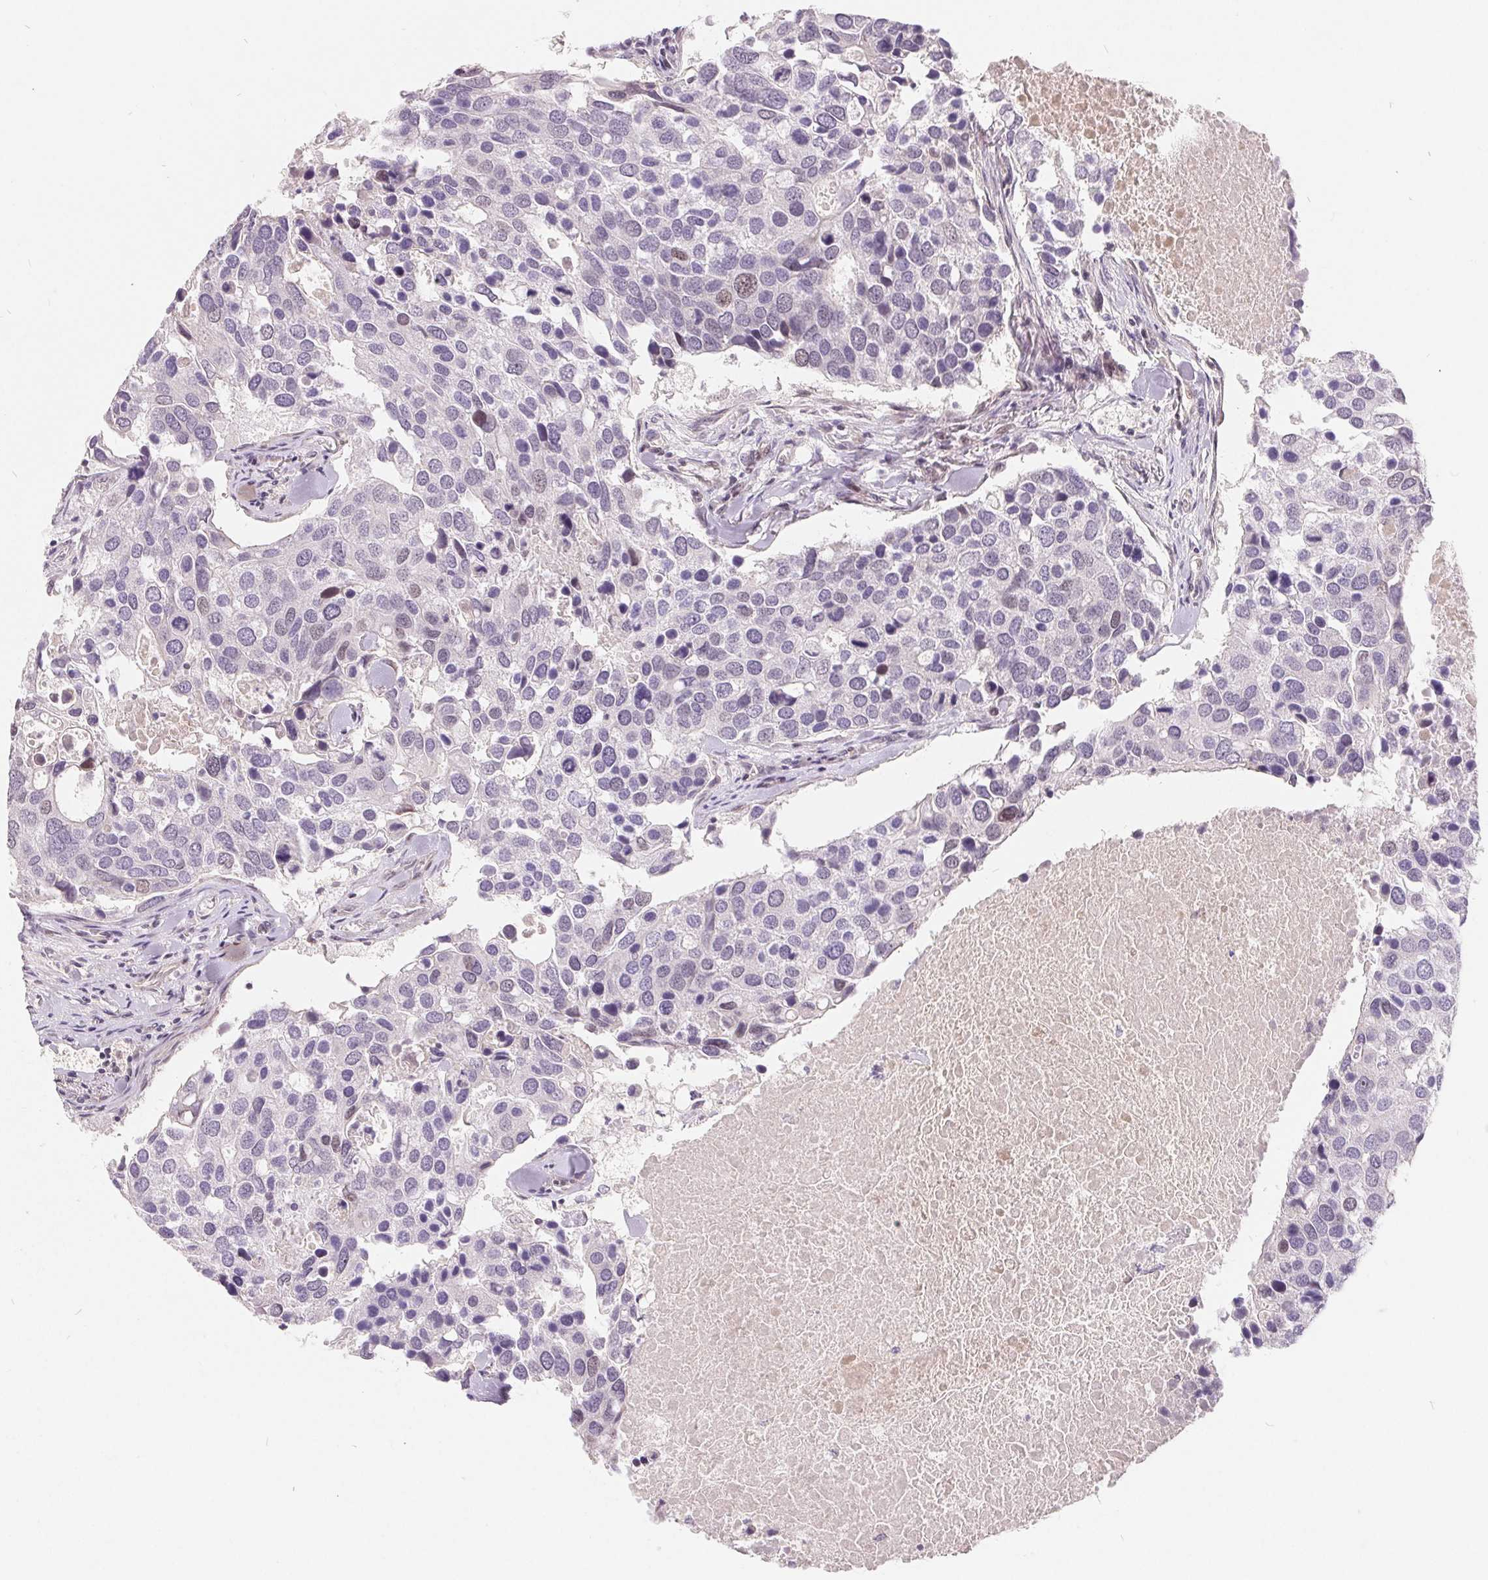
{"staining": {"intensity": "weak", "quantity": "<25%", "location": "nuclear"}, "tissue": "breast cancer", "cell_type": "Tumor cells", "image_type": "cancer", "snomed": [{"axis": "morphology", "description": "Duct carcinoma"}, {"axis": "topography", "description": "Breast"}], "caption": "Immunohistochemistry (IHC) histopathology image of neoplastic tissue: human breast invasive ductal carcinoma stained with DAB (3,3'-diaminobenzidine) demonstrates no significant protein staining in tumor cells.", "gene": "NRG2", "patient": {"sex": "female", "age": 83}}